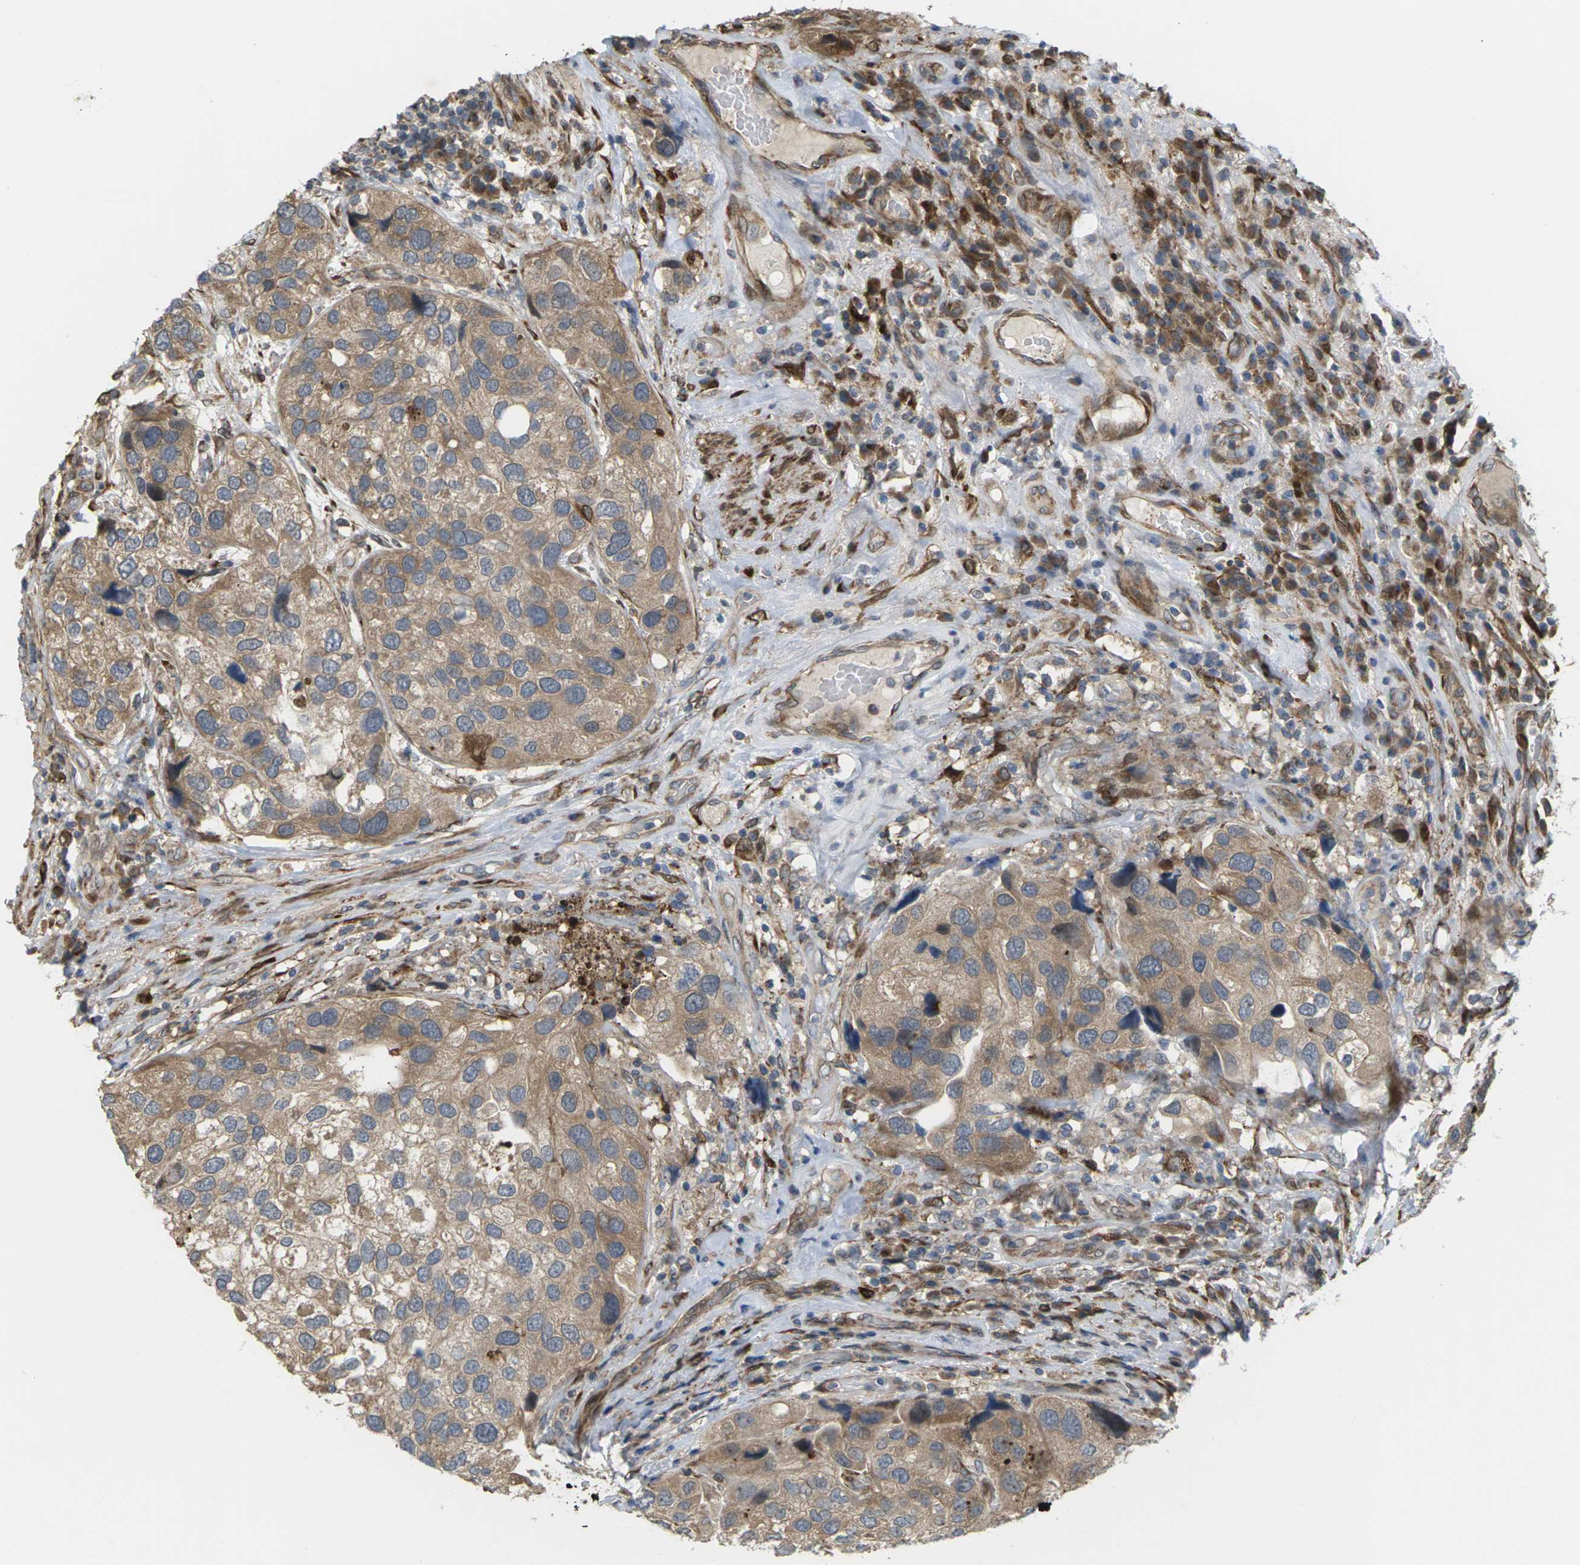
{"staining": {"intensity": "moderate", "quantity": ">75%", "location": "cytoplasmic/membranous"}, "tissue": "urothelial cancer", "cell_type": "Tumor cells", "image_type": "cancer", "snomed": [{"axis": "morphology", "description": "Urothelial carcinoma, High grade"}, {"axis": "topography", "description": "Urinary bladder"}], "caption": "Tumor cells demonstrate medium levels of moderate cytoplasmic/membranous staining in approximately >75% of cells in urothelial cancer. (IHC, brightfield microscopy, high magnification).", "gene": "ROBO1", "patient": {"sex": "female", "age": 64}}